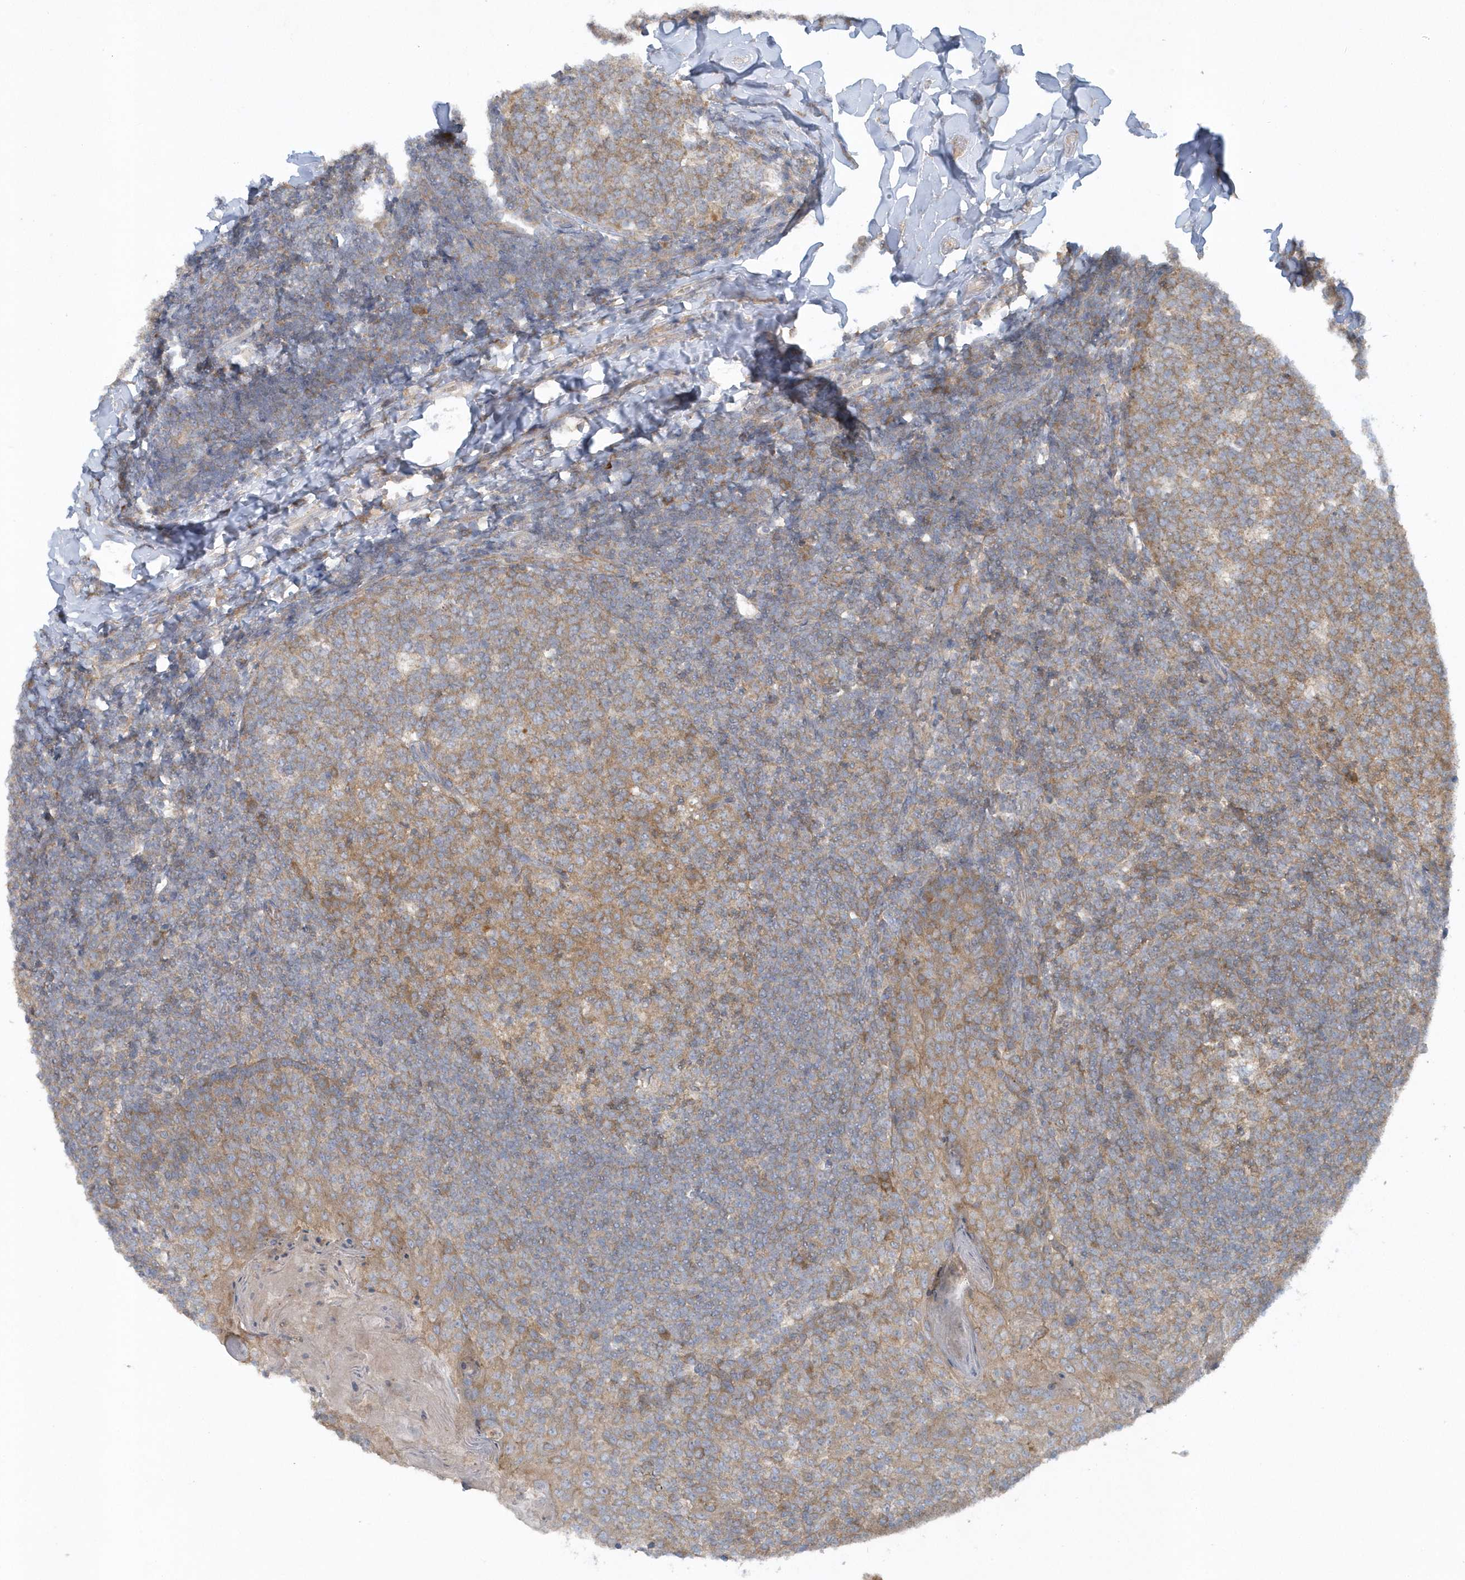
{"staining": {"intensity": "moderate", "quantity": ">75%", "location": "cytoplasmic/membranous"}, "tissue": "tonsil", "cell_type": "Germinal center cells", "image_type": "normal", "snomed": [{"axis": "morphology", "description": "Normal tissue, NOS"}, {"axis": "topography", "description": "Tonsil"}], "caption": "DAB (3,3'-diaminobenzidine) immunohistochemical staining of benign human tonsil reveals moderate cytoplasmic/membranous protein expression in about >75% of germinal center cells.", "gene": "CNOT10", "patient": {"sex": "female", "age": 19}}